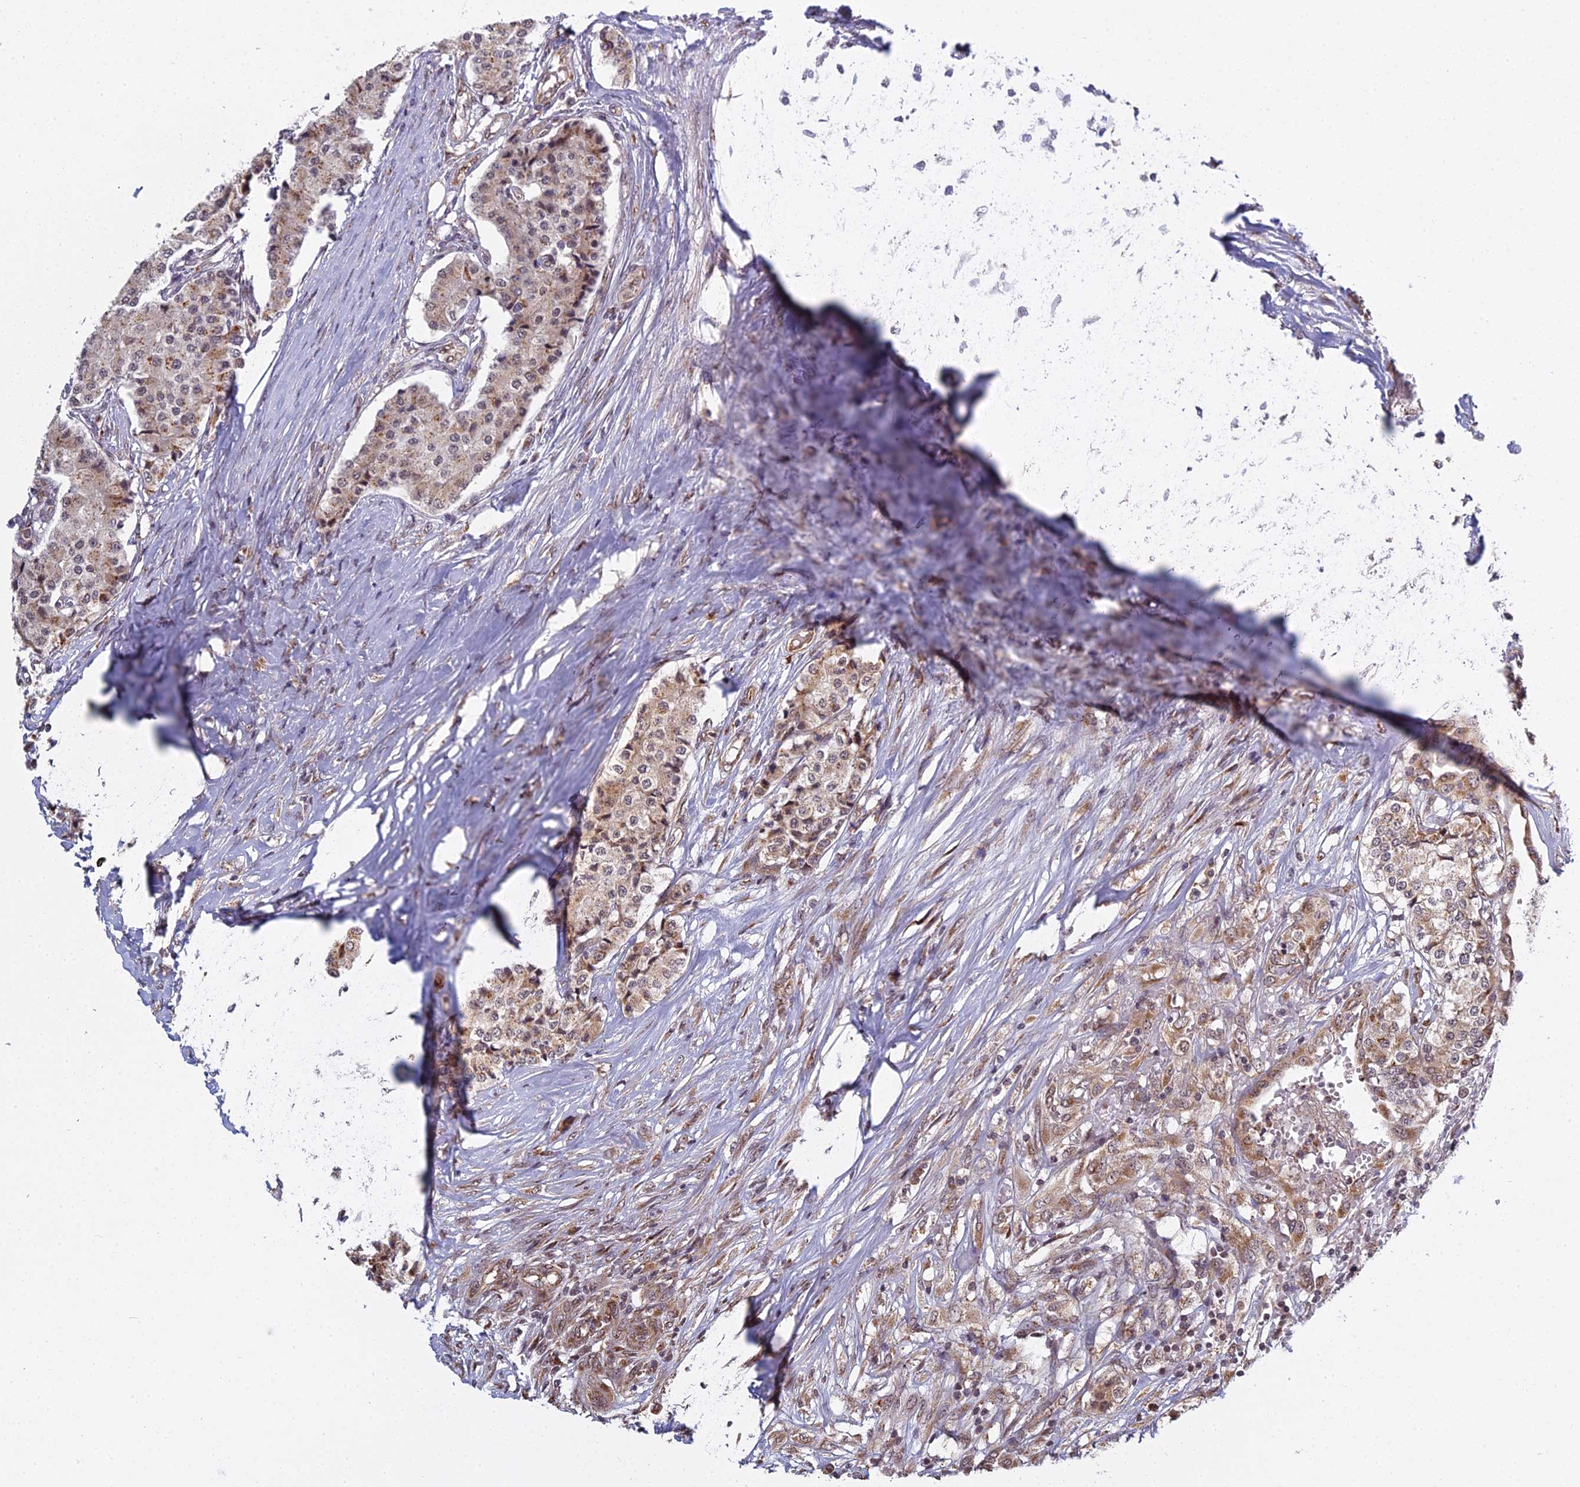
{"staining": {"intensity": "weak", "quantity": ">75%", "location": "cytoplasmic/membranous"}, "tissue": "carcinoid", "cell_type": "Tumor cells", "image_type": "cancer", "snomed": [{"axis": "morphology", "description": "Carcinoid, malignant, NOS"}, {"axis": "topography", "description": "Colon"}], "caption": "Protein expression analysis of carcinoid exhibits weak cytoplasmic/membranous positivity in about >75% of tumor cells.", "gene": "MEOX1", "patient": {"sex": "female", "age": 52}}